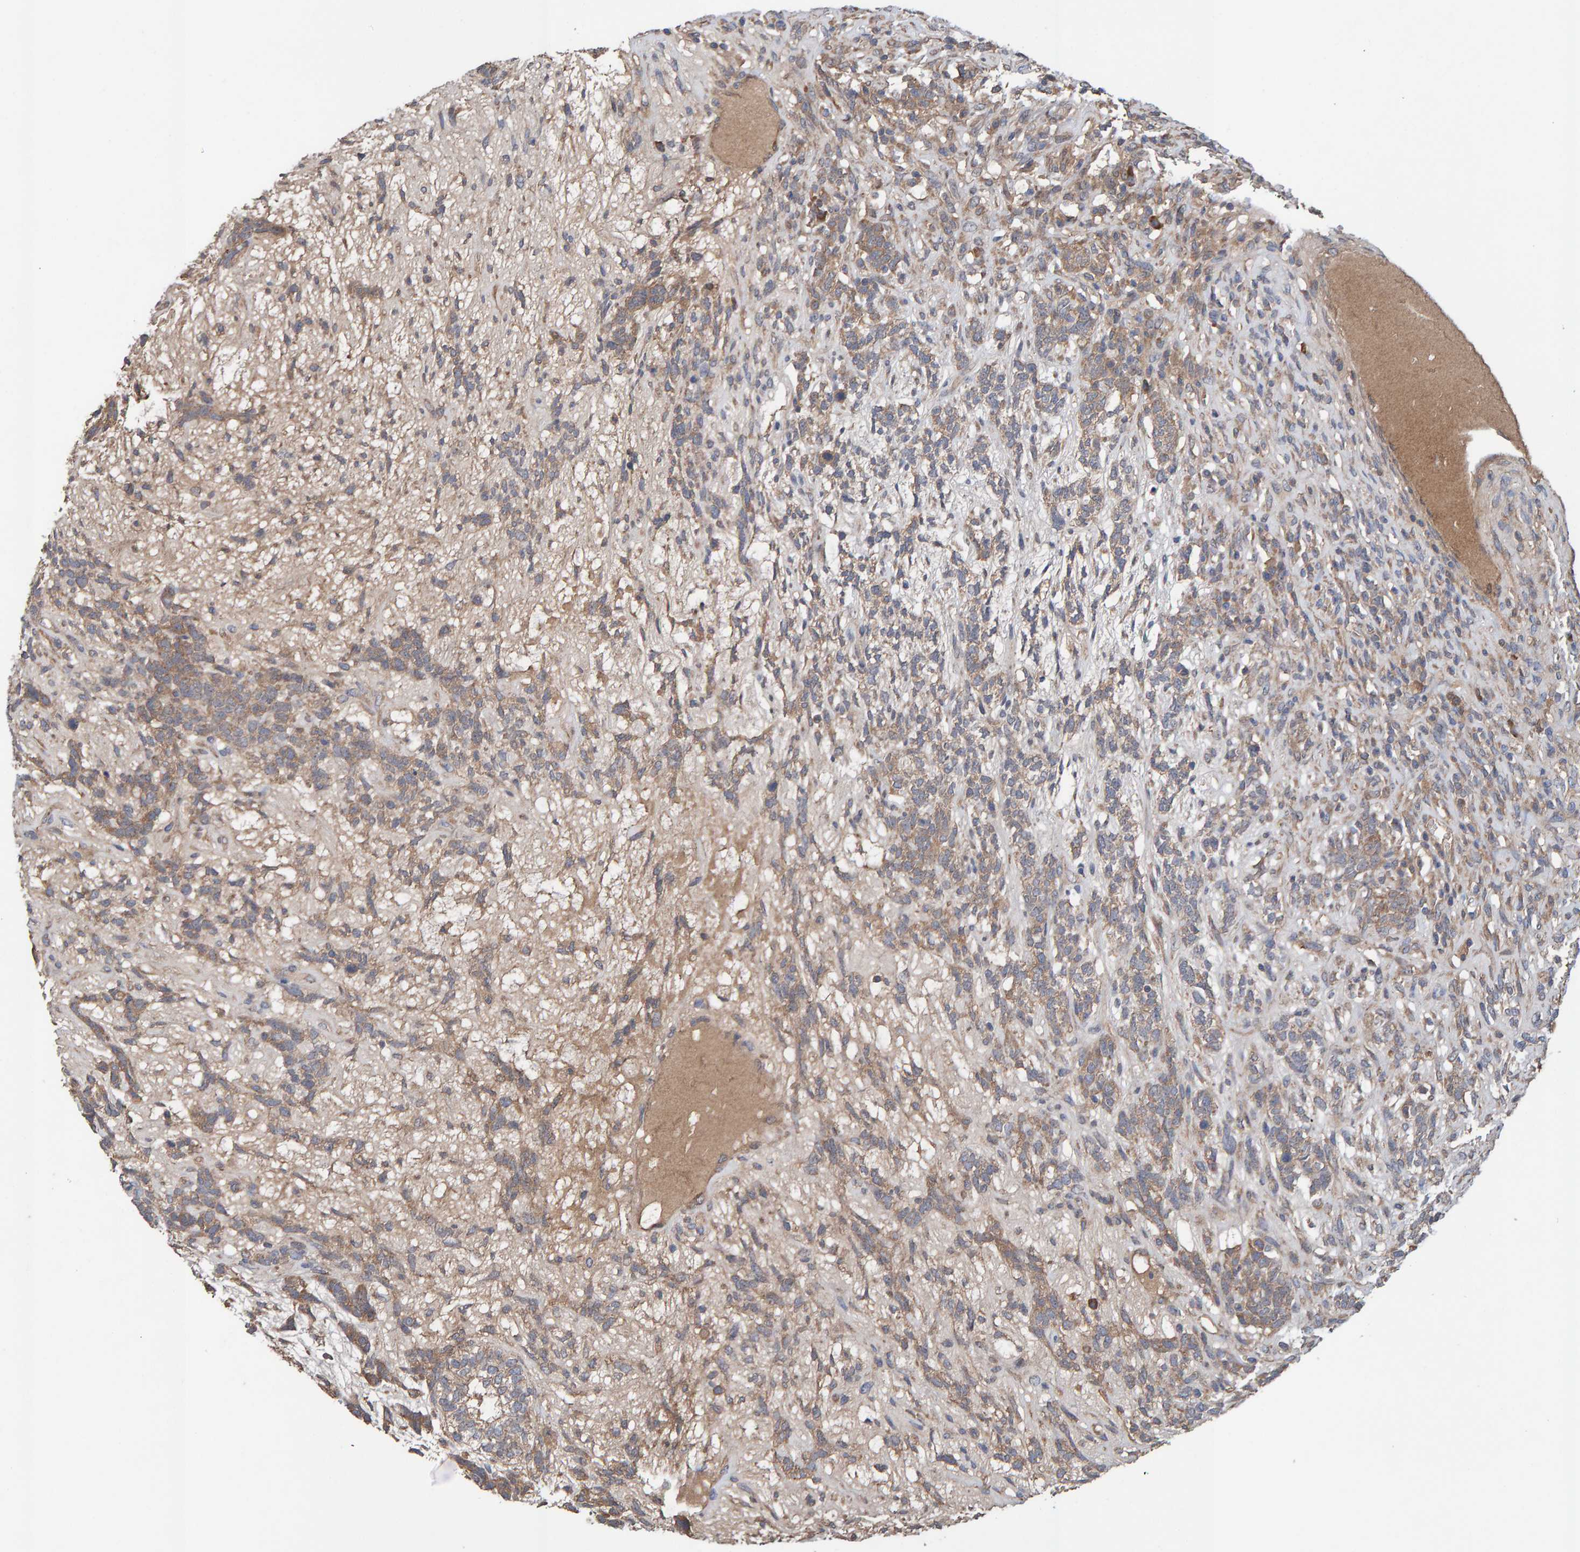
{"staining": {"intensity": "moderate", "quantity": ">75%", "location": "cytoplasmic/membranous"}, "tissue": "testis cancer", "cell_type": "Tumor cells", "image_type": "cancer", "snomed": [{"axis": "morphology", "description": "Seminoma, NOS"}, {"axis": "topography", "description": "Testis"}], "caption": "High-power microscopy captured an immunohistochemistry micrograph of seminoma (testis), revealing moderate cytoplasmic/membranous expression in about >75% of tumor cells.", "gene": "LRSAM1", "patient": {"sex": "male", "age": 28}}